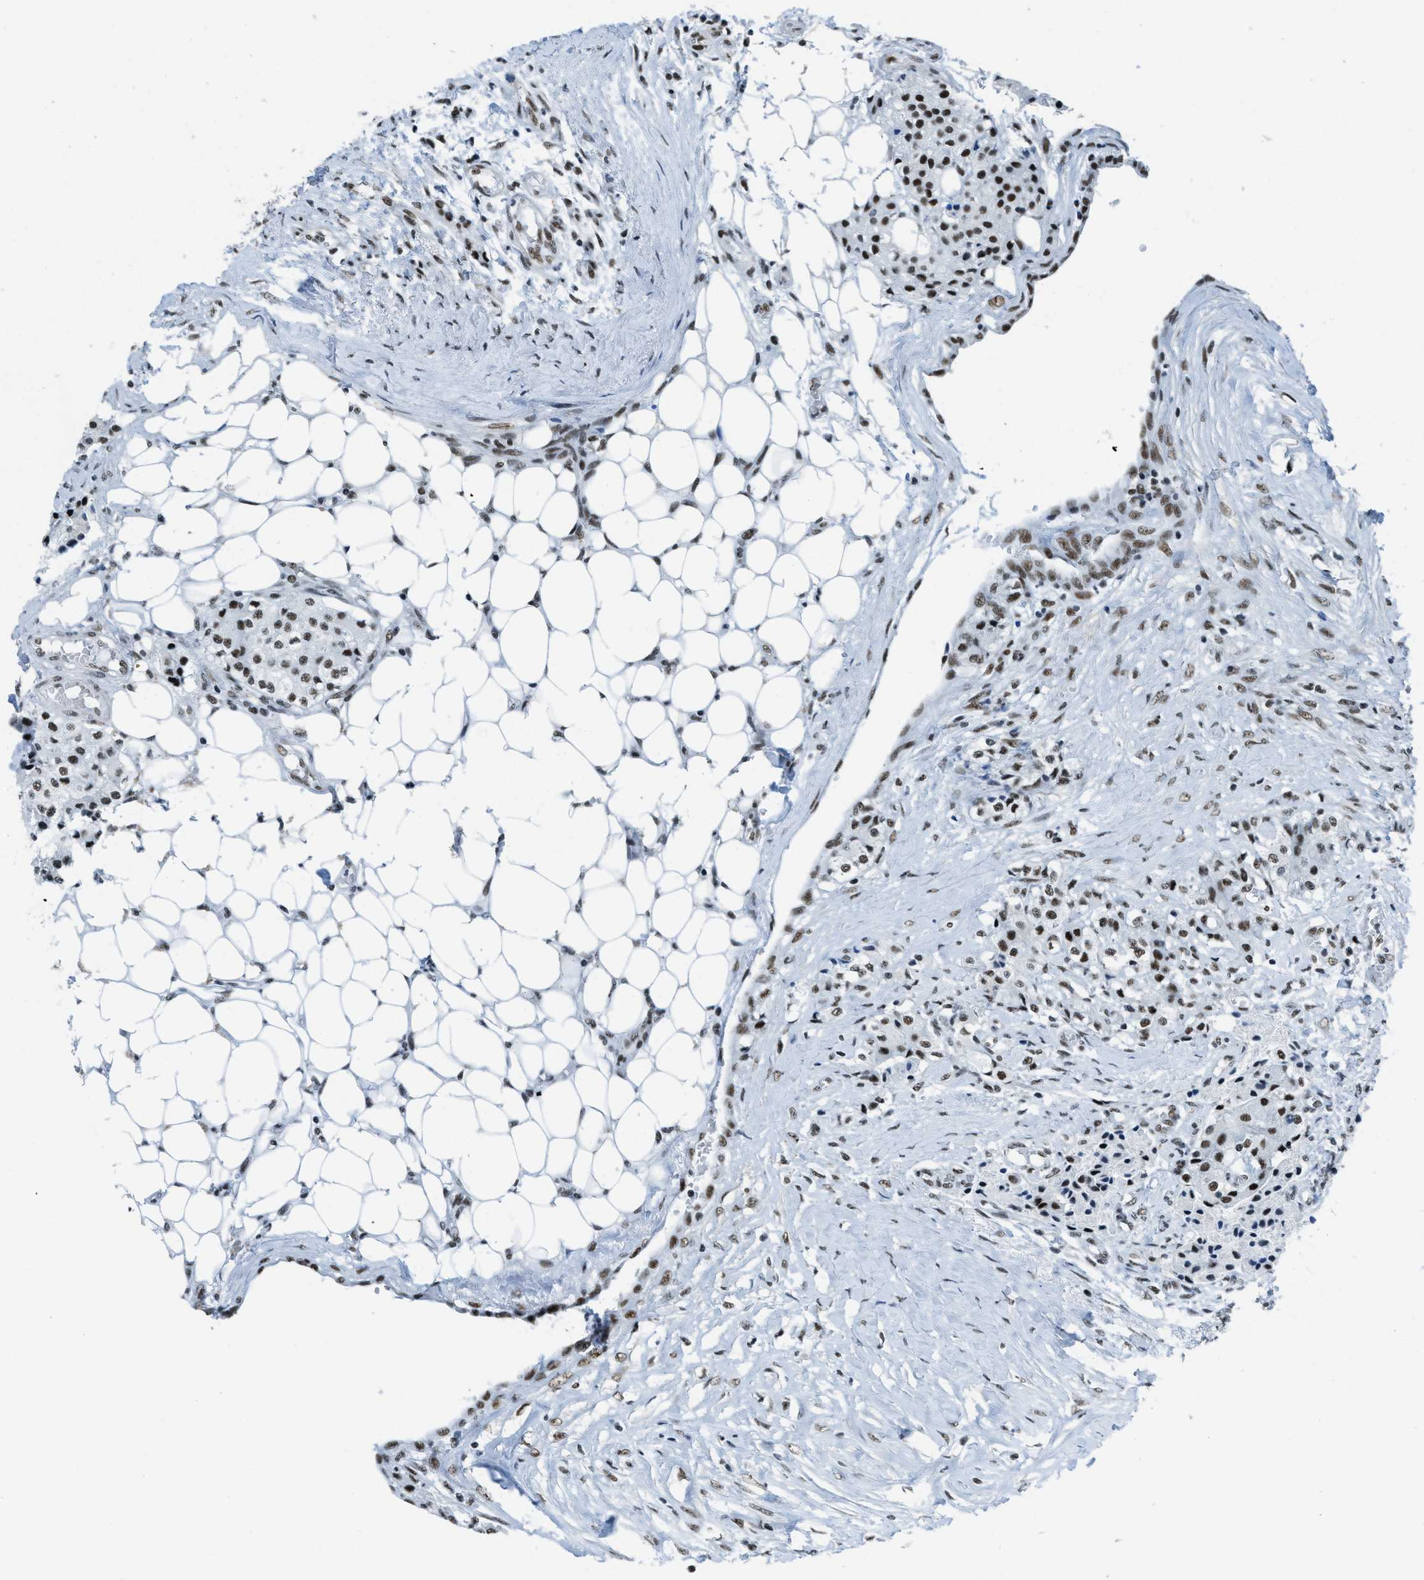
{"staining": {"intensity": "strong", "quantity": ">75%", "location": "nuclear"}, "tissue": "carcinoid", "cell_type": "Tumor cells", "image_type": "cancer", "snomed": [{"axis": "morphology", "description": "Carcinoid, malignant, NOS"}, {"axis": "topography", "description": "Colon"}], "caption": "Protein analysis of carcinoid (malignant) tissue shows strong nuclear expression in about >75% of tumor cells.", "gene": "ZNF207", "patient": {"sex": "female", "age": 52}}